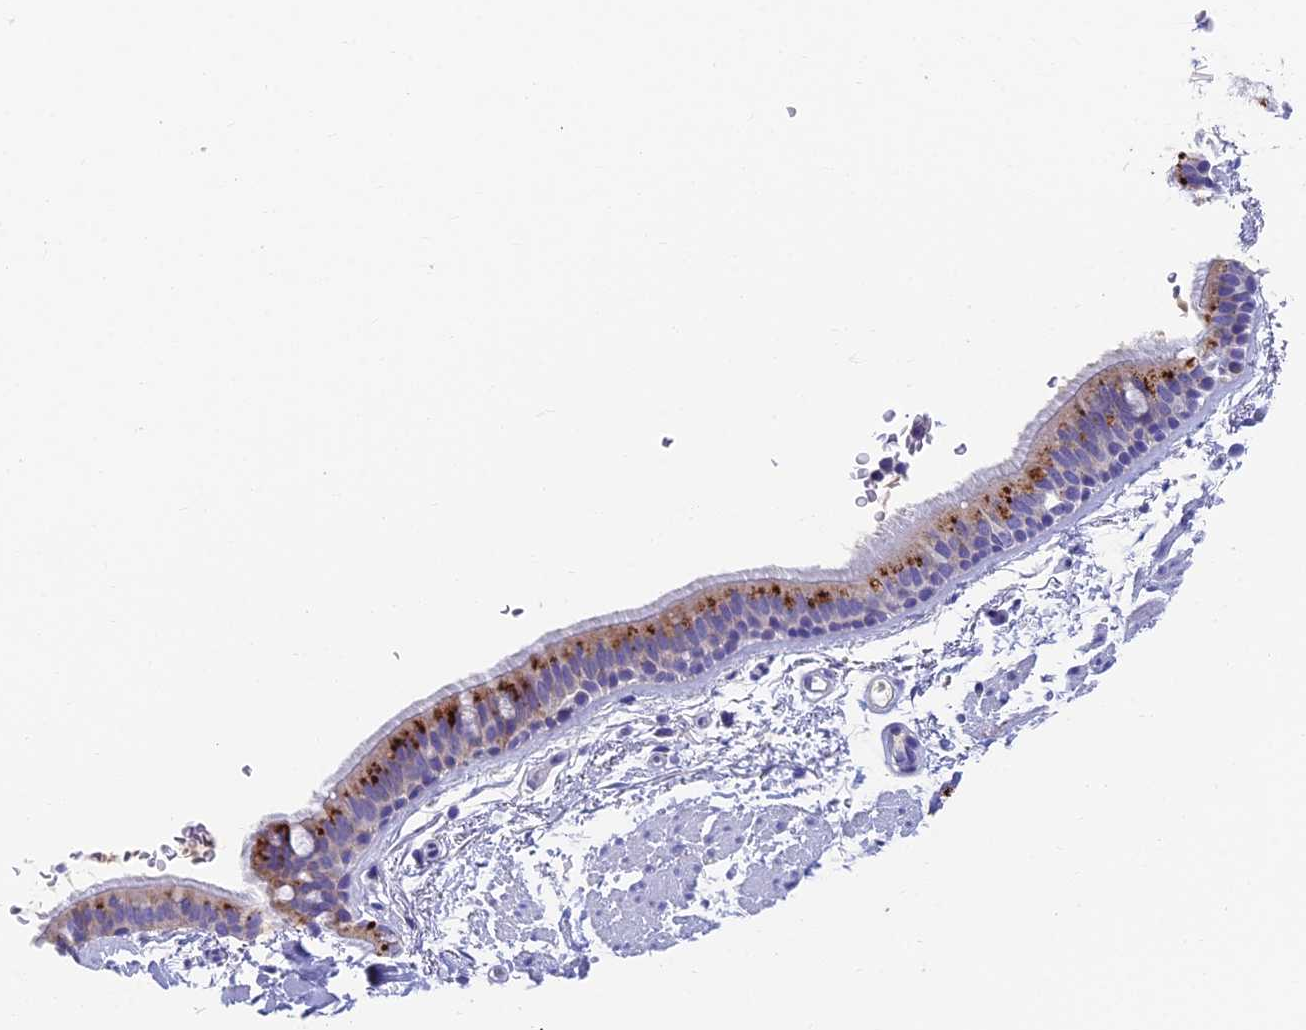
{"staining": {"intensity": "moderate", "quantity": "25%-75%", "location": "cytoplasmic/membranous"}, "tissue": "bronchus", "cell_type": "Respiratory epithelial cells", "image_type": "normal", "snomed": [{"axis": "morphology", "description": "Normal tissue, NOS"}, {"axis": "topography", "description": "Lymph node"}, {"axis": "topography", "description": "Bronchus"}], "caption": "Immunohistochemistry micrograph of normal bronchus: human bronchus stained using IHC demonstrates medium levels of moderate protein expression localized specifically in the cytoplasmic/membranous of respiratory epithelial cells, appearing as a cytoplasmic/membranous brown color.", "gene": "ADAMTS13", "patient": {"sex": "female", "age": 70}}